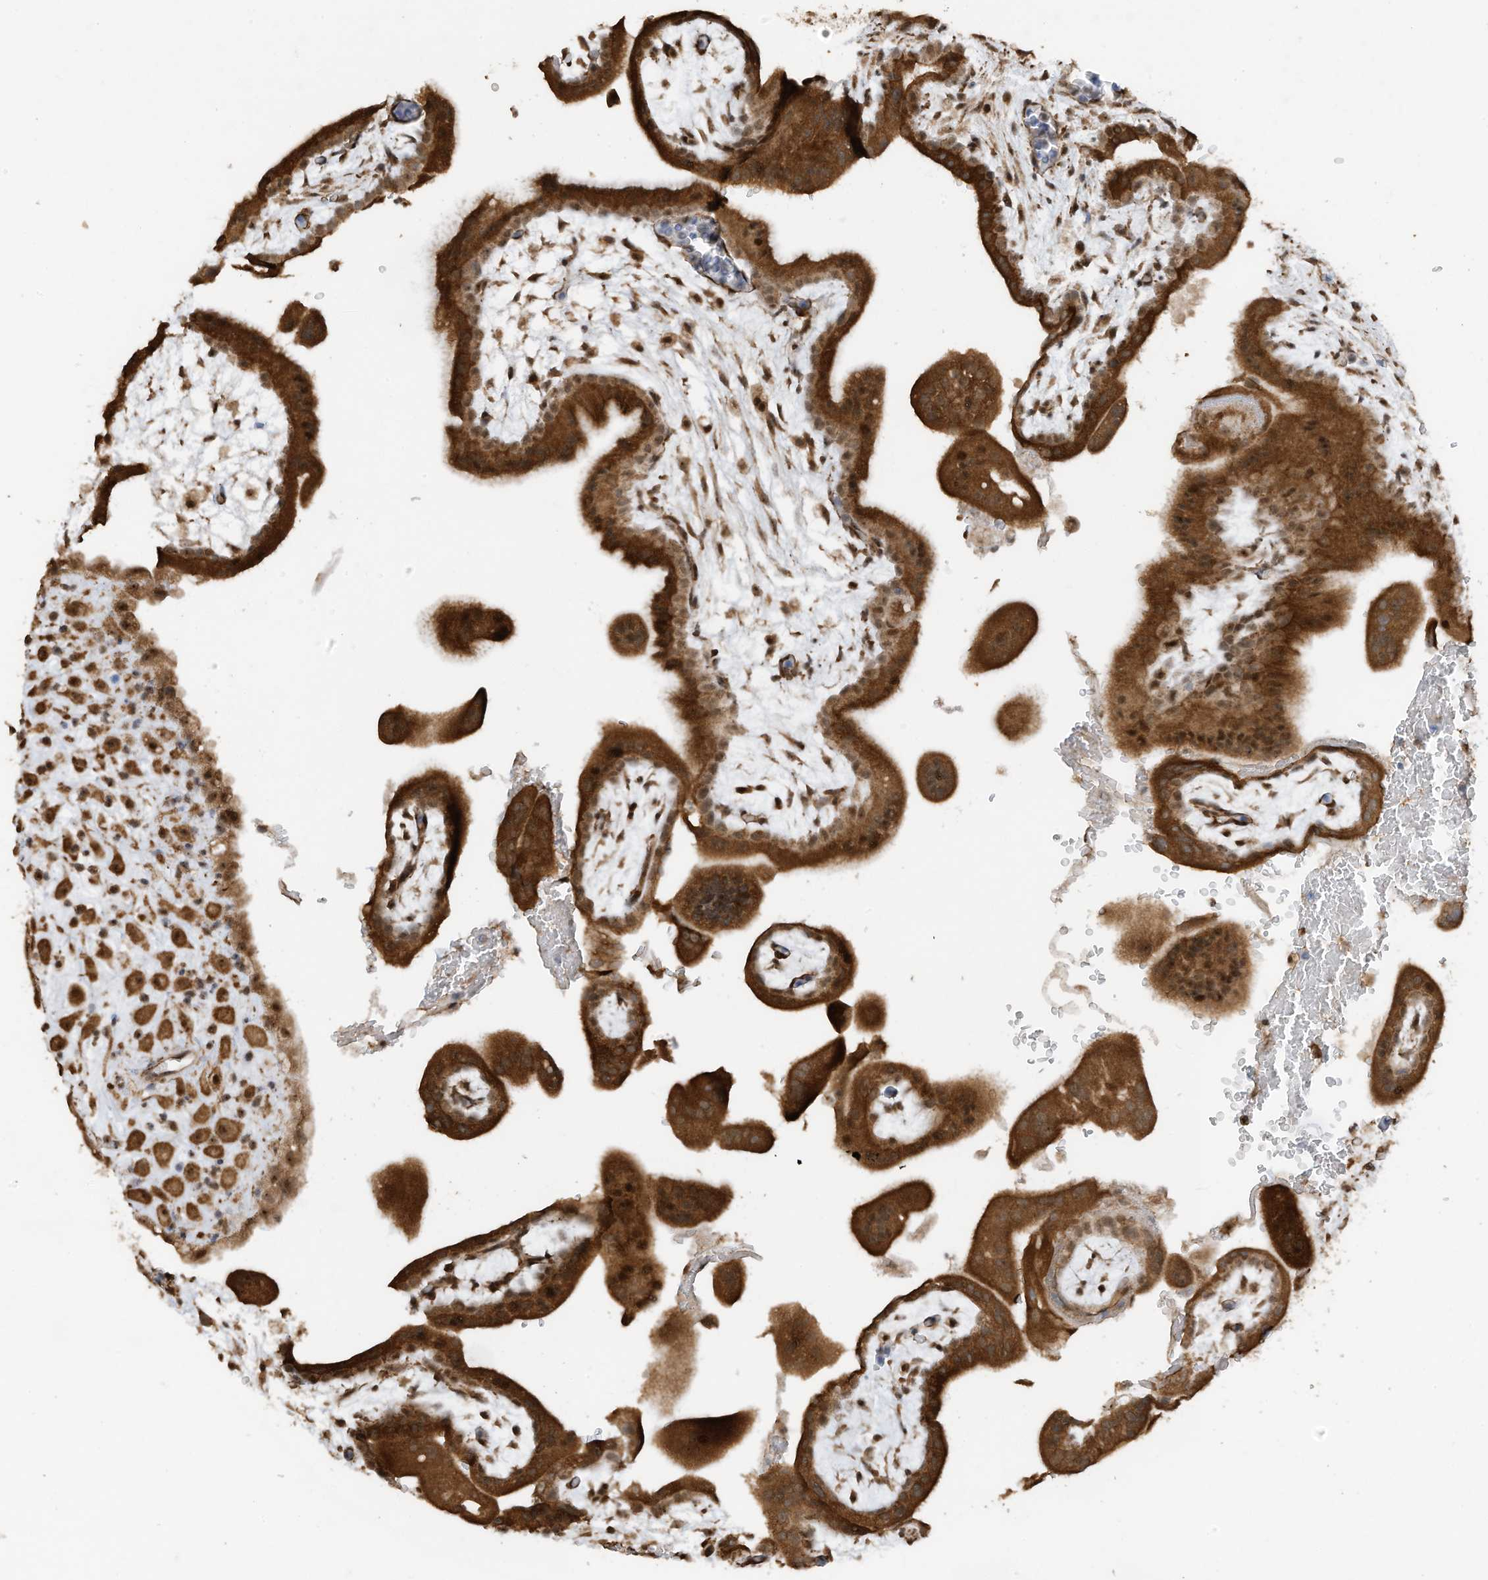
{"staining": {"intensity": "moderate", "quantity": ">75%", "location": "cytoplasmic/membranous,nuclear"}, "tissue": "placenta", "cell_type": "Decidual cells", "image_type": "normal", "snomed": [{"axis": "morphology", "description": "Normal tissue, NOS"}, {"axis": "topography", "description": "Placenta"}], "caption": "Benign placenta demonstrates moderate cytoplasmic/membranous,nuclear staining in about >75% of decidual cells, visualized by immunohistochemistry.", "gene": "ERLEC1", "patient": {"sex": "female", "age": 35}}